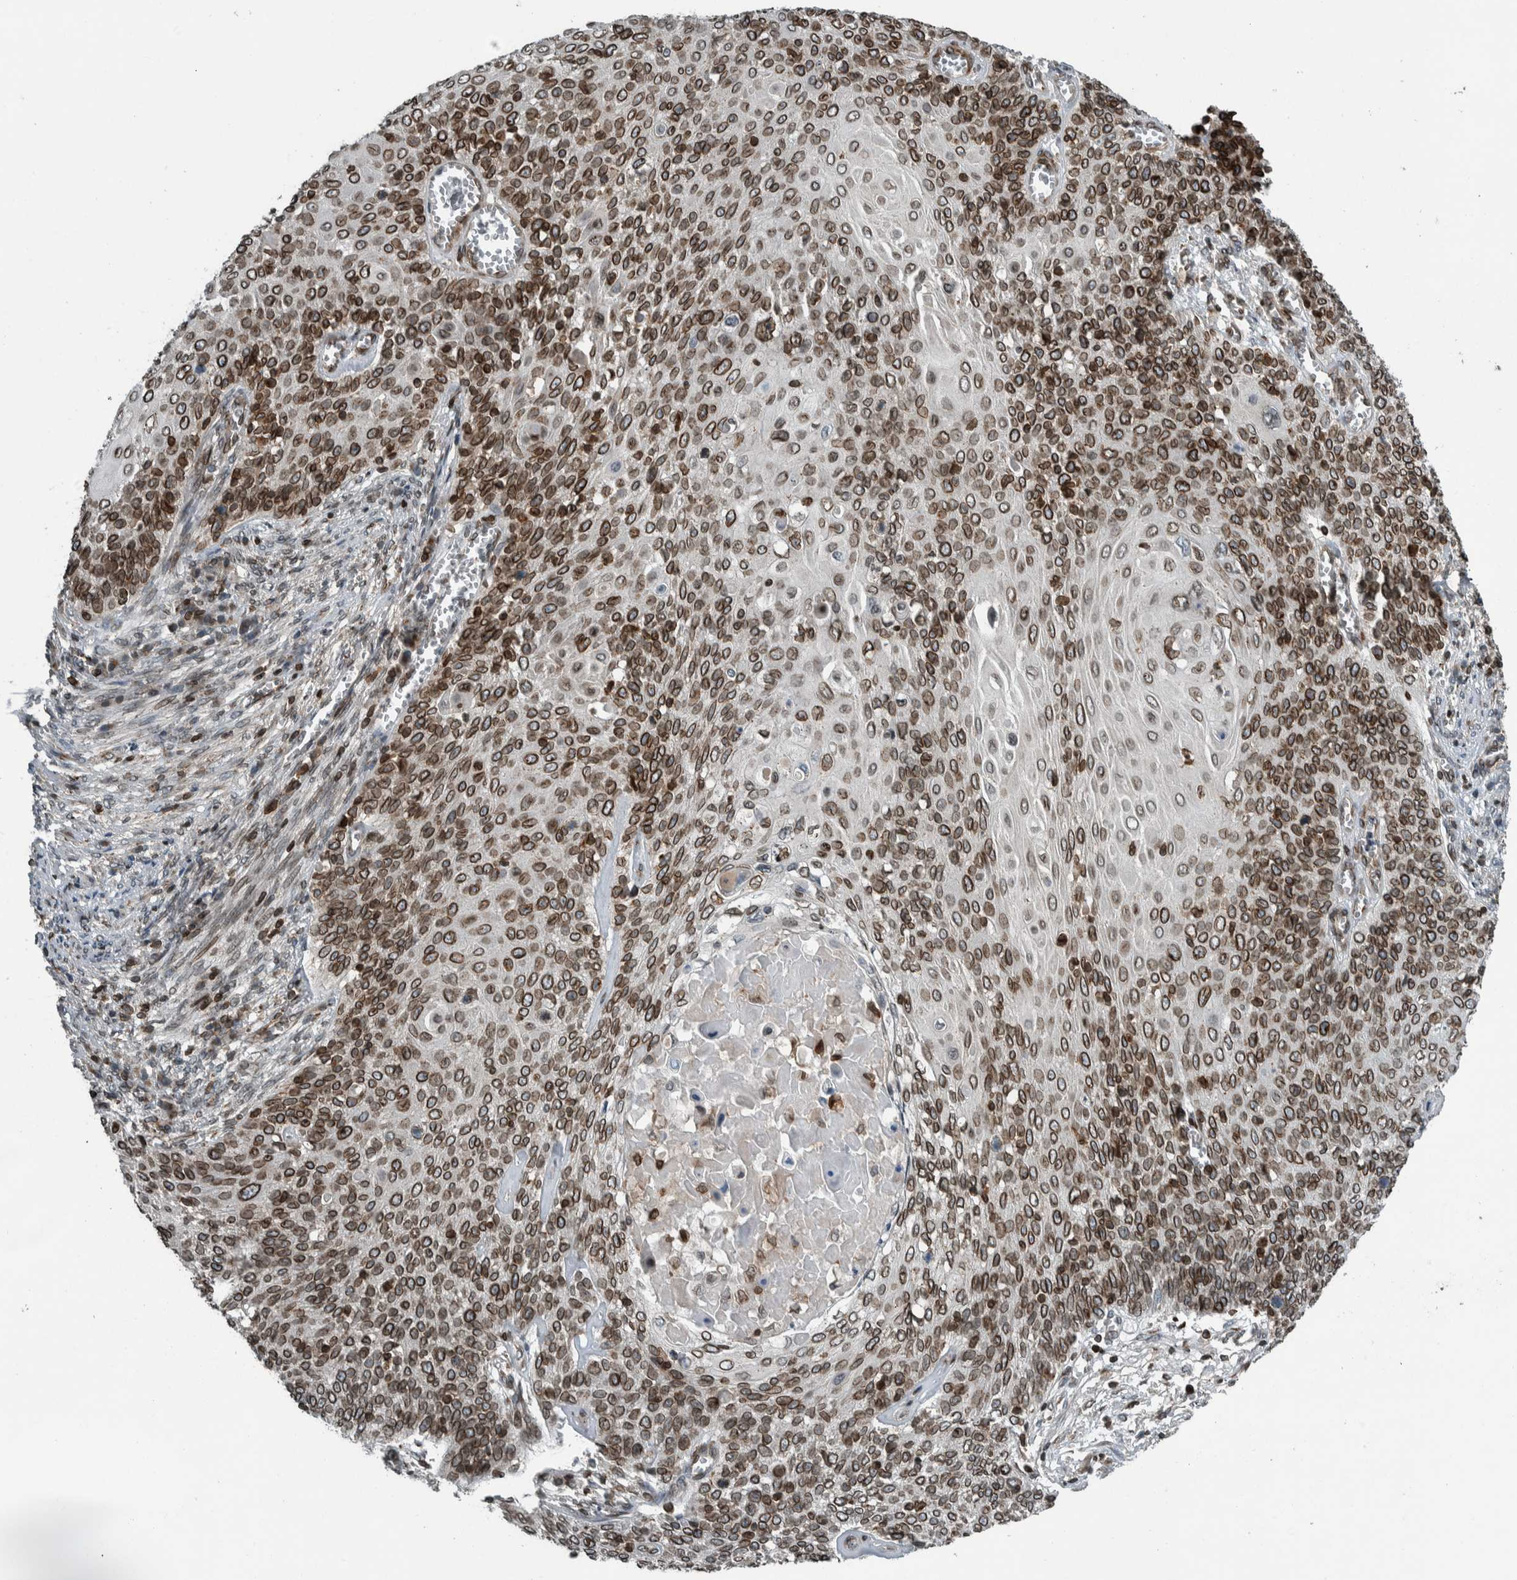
{"staining": {"intensity": "moderate", "quantity": ">75%", "location": "cytoplasmic/membranous,nuclear"}, "tissue": "cervical cancer", "cell_type": "Tumor cells", "image_type": "cancer", "snomed": [{"axis": "morphology", "description": "Squamous cell carcinoma, NOS"}, {"axis": "topography", "description": "Cervix"}], "caption": "IHC micrograph of neoplastic tissue: squamous cell carcinoma (cervical) stained using immunohistochemistry demonstrates medium levels of moderate protein expression localized specifically in the cytoplasmic/membranous and nuclear of tumor cells, appearing as a cytoplasmic/membranous and nuclear brown color.", "gene": "FAM135B", "patient": {"sex": "female", "age": 39}}